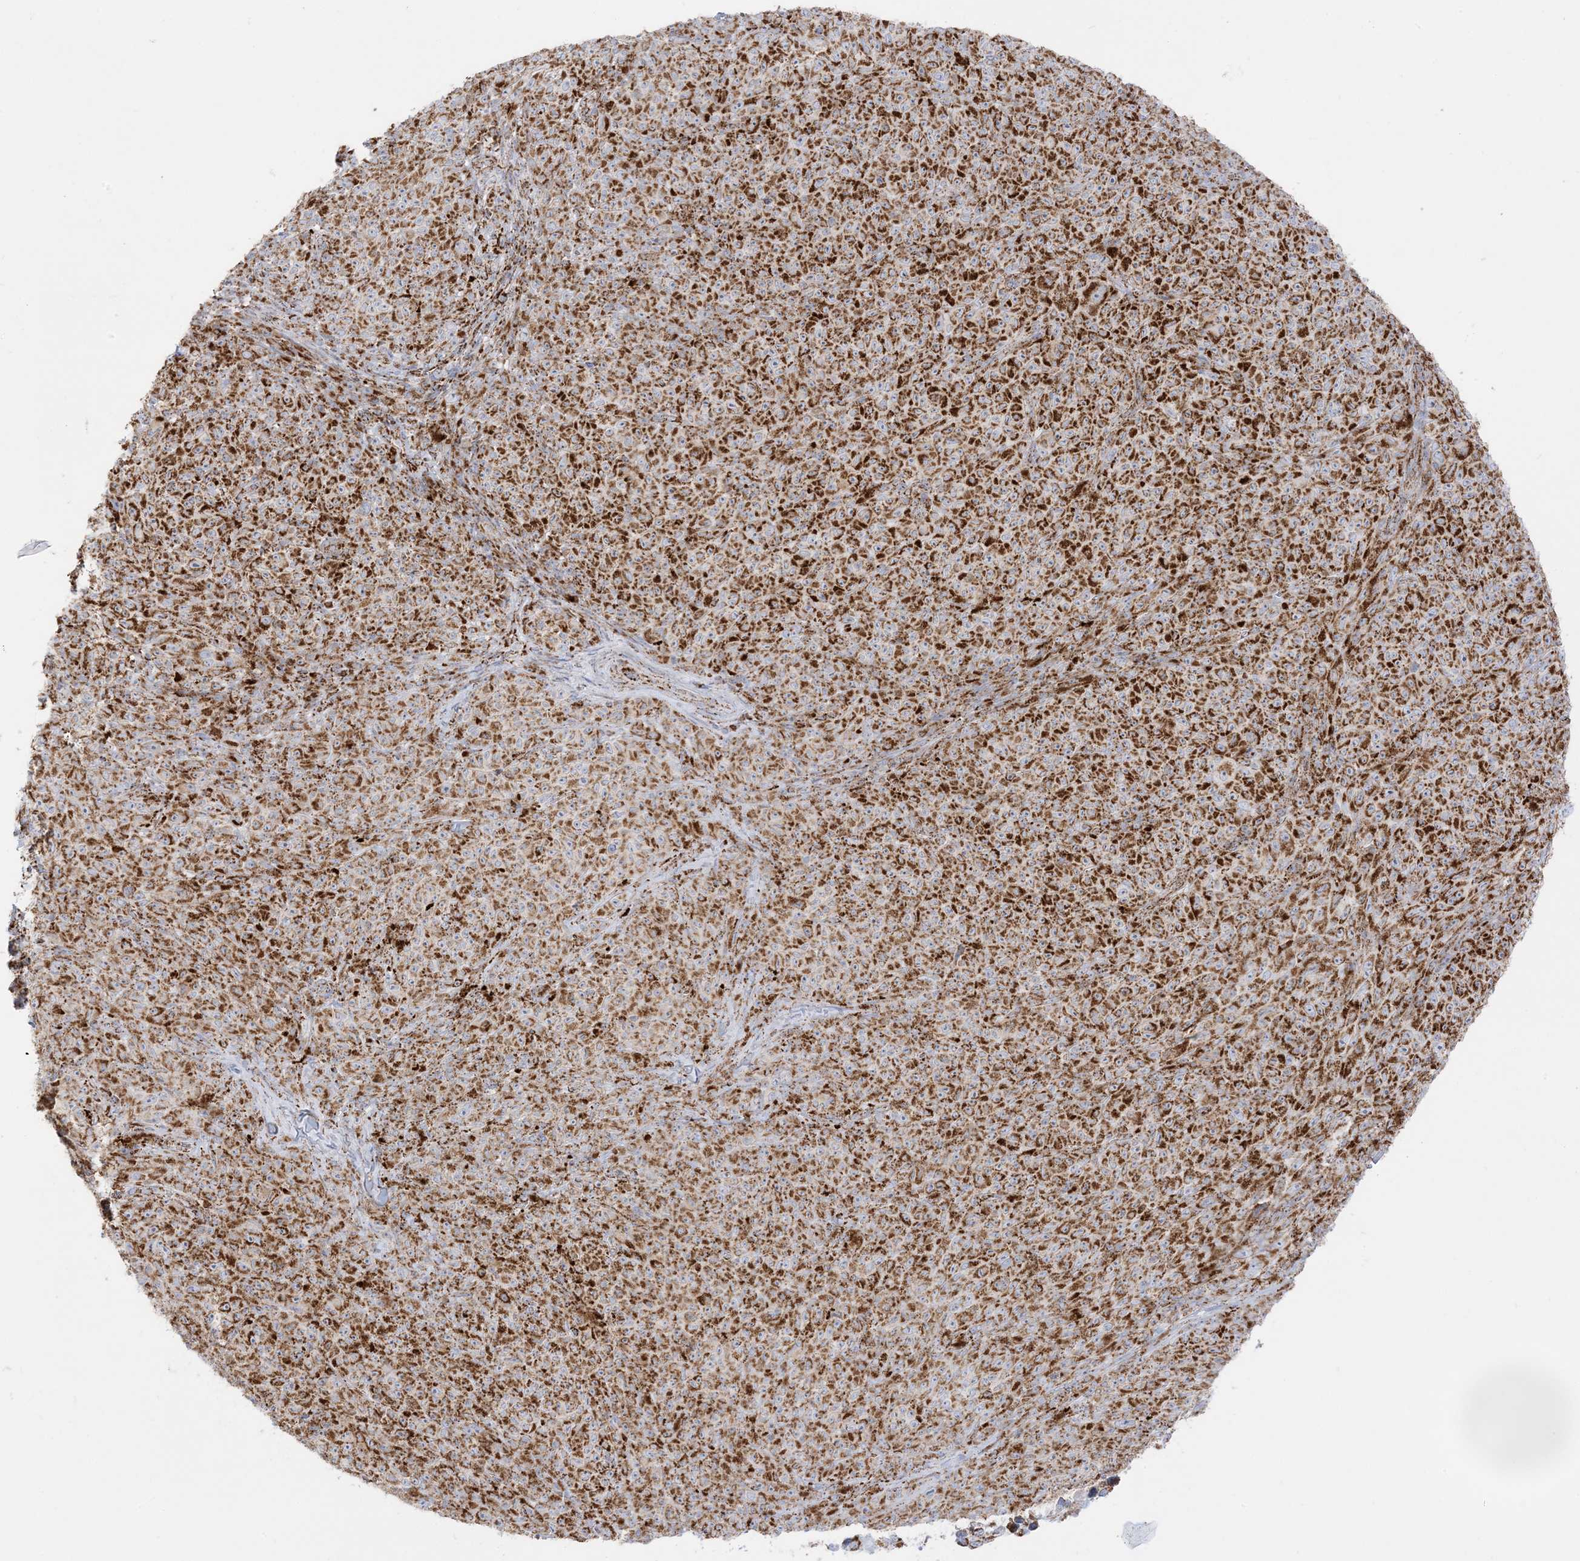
{"staining": {"intensity": "strong", "quantity": ">75%", "location": "cytoplasmic/membranous"}, "tissue": "melanoma", "cell_type": "Tumor cells", "image_type": "cancer", "snomed": [{"axis": "morphology", "description": "Malignant melanoma, NOS"}, {"axis": "topography", "description": "Skin"}], "caption": "Malignant melanoma stained with a protein marker exhibits strong staining in tumor cells.", "gene": "MRPS36", "patient": {"sex": "female", "age": 82}}